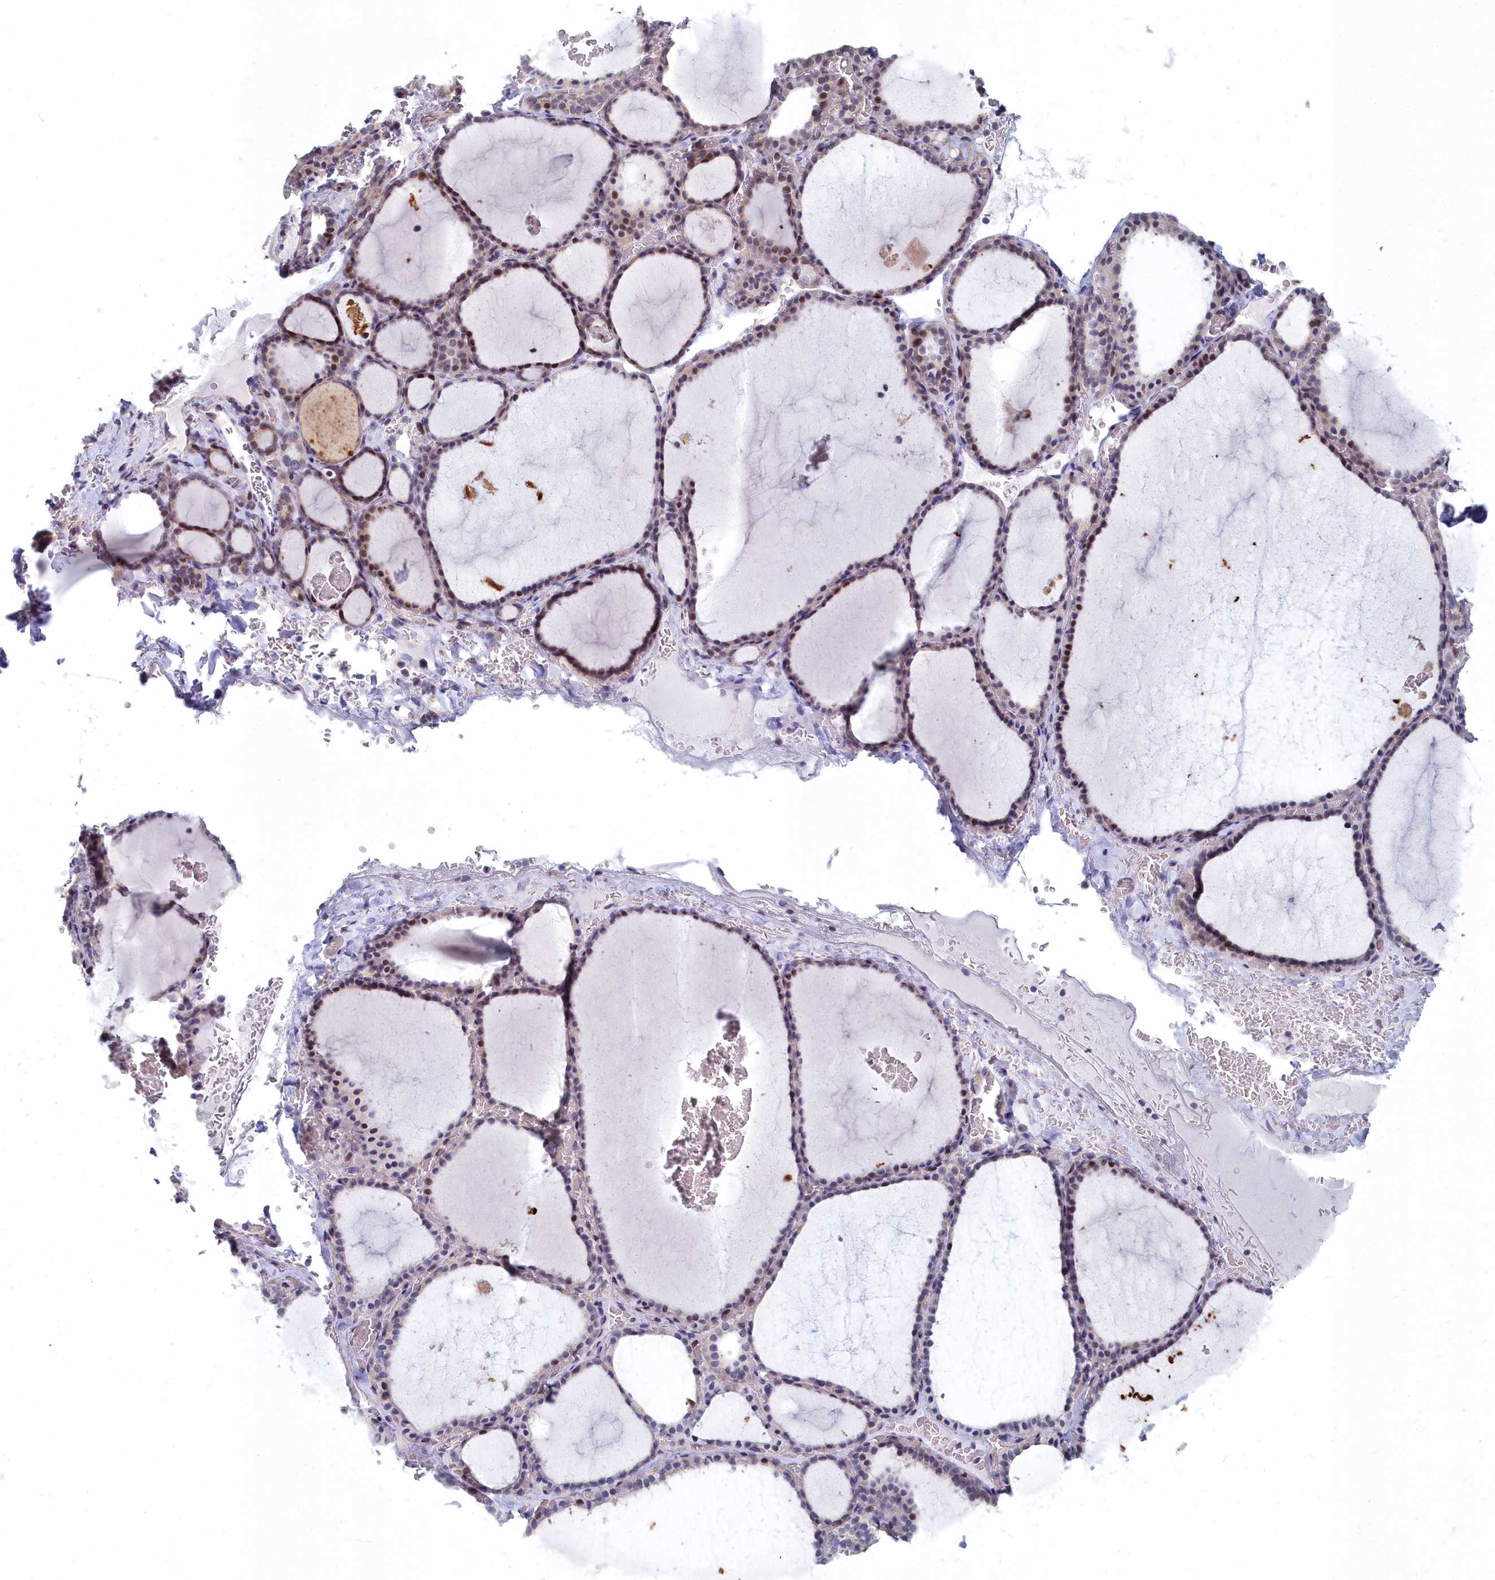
{"staining": {"intensity": "moderate", "quantity": "25%-75%", "location": "nuclear"}, "tissue": "thyroid gland", "cell_type": "Glandular cells", "image_type": "normal", "snomed": [{"axis": "morphology", "description": "Normal tissue, NOS"}, {"axis": "topography", "description": "Thyroid gland"}], "caption": "Moderate nuclear expression is present in approximately 25%-75% of glandular cells in unremarkable thyroid gland.", "gene": "RPS27A", "patient": {"sex": "female", "age": 39}}